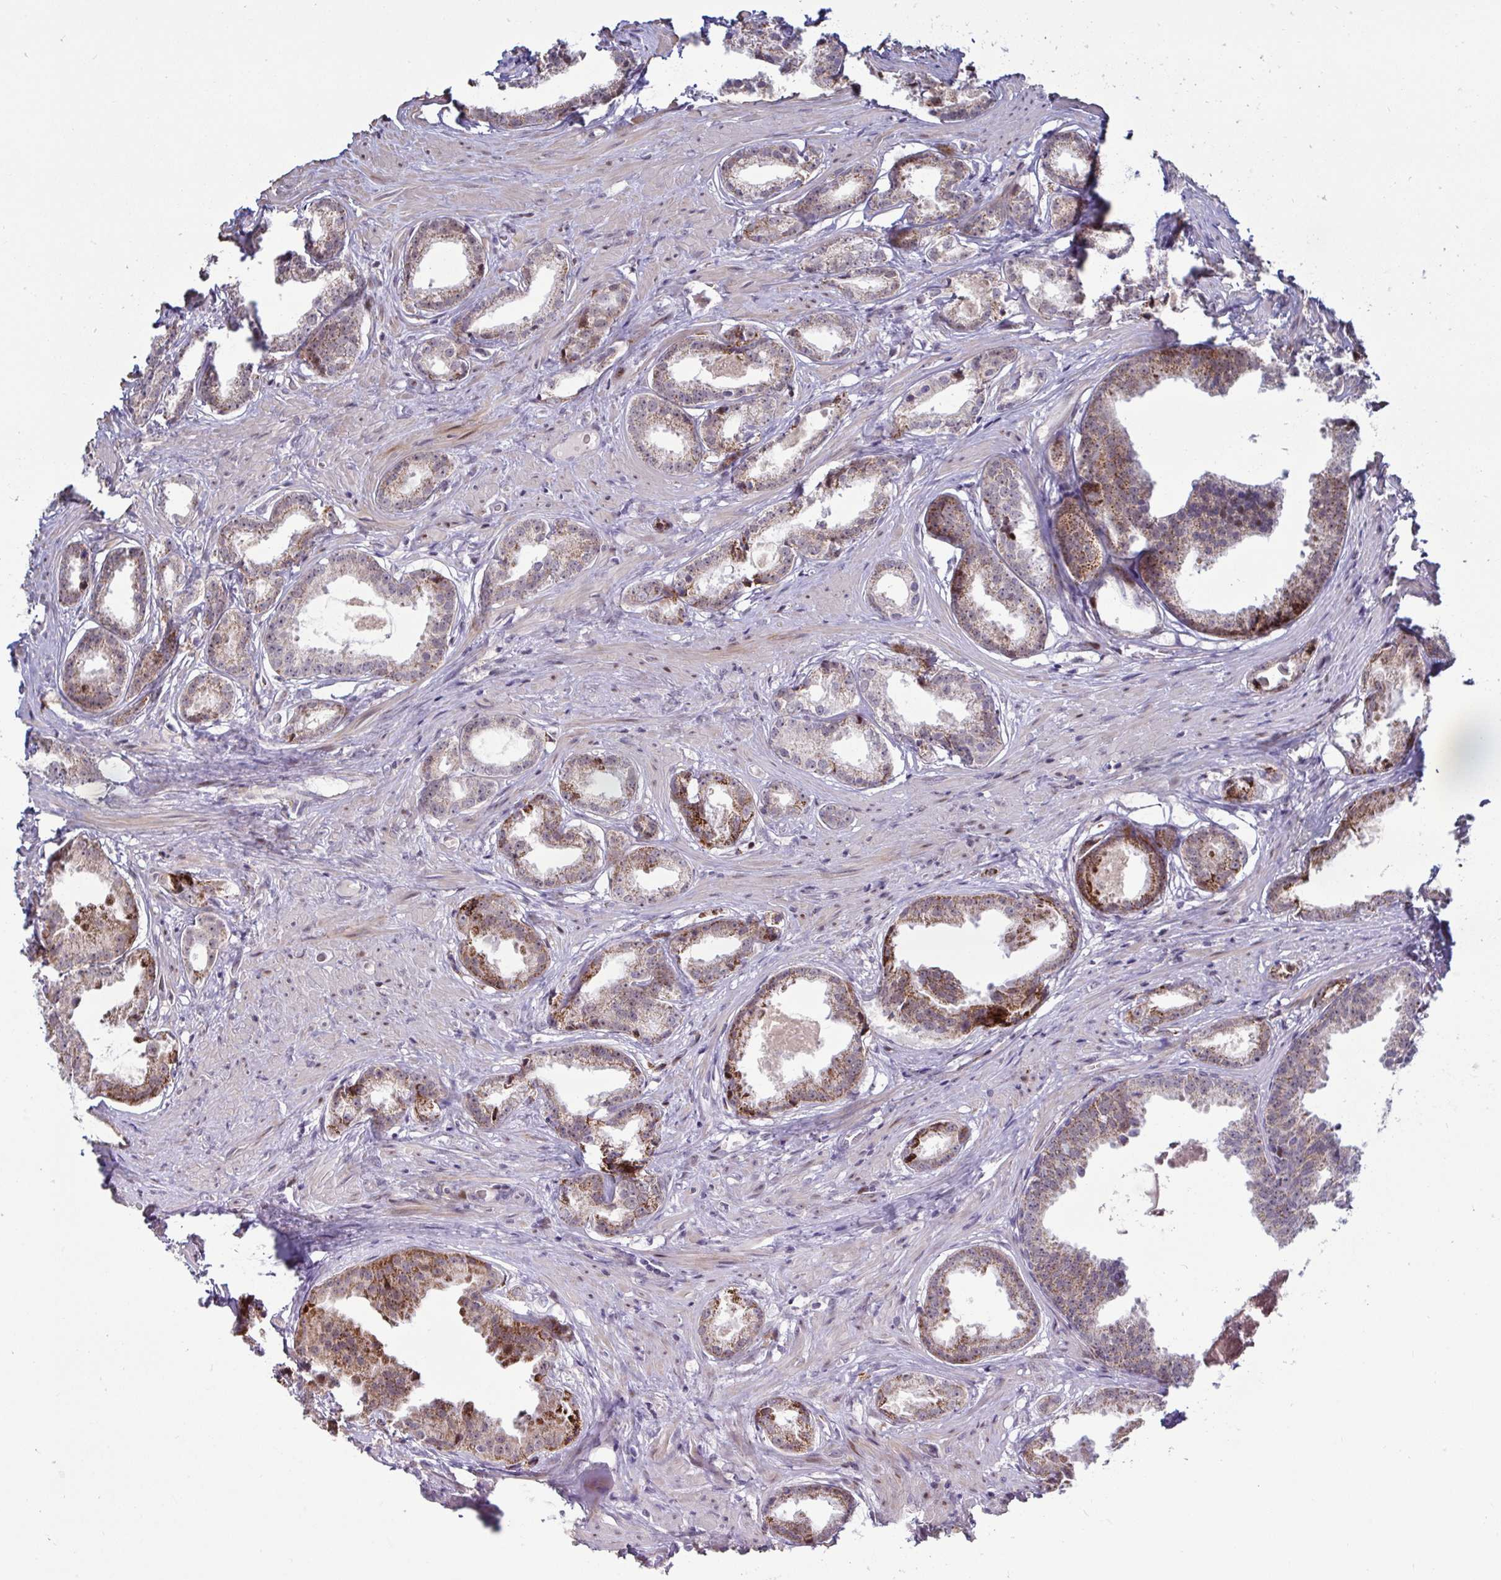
{"staining": {"intensity": "moderate", "quantity": ">75%", "location": "cytoplasmic/membranous"}, "tissue": "prostate cancer", "cell_type": "Tumor cells", "image_type": "cancer", "snomed": [{"axis": "morphology", "description": "Adenocarcinoma, Low grade"}, {"axis": "topography", "description": "Prostate"}], "caption": "Tumor cells show moderate cytoplasmic/membranous staining in approximately >75% of cells in low-grade adenocarcinoma (prostate).", "gene": "DZIP1", "patient": {"sex": "male", "age": 65}}